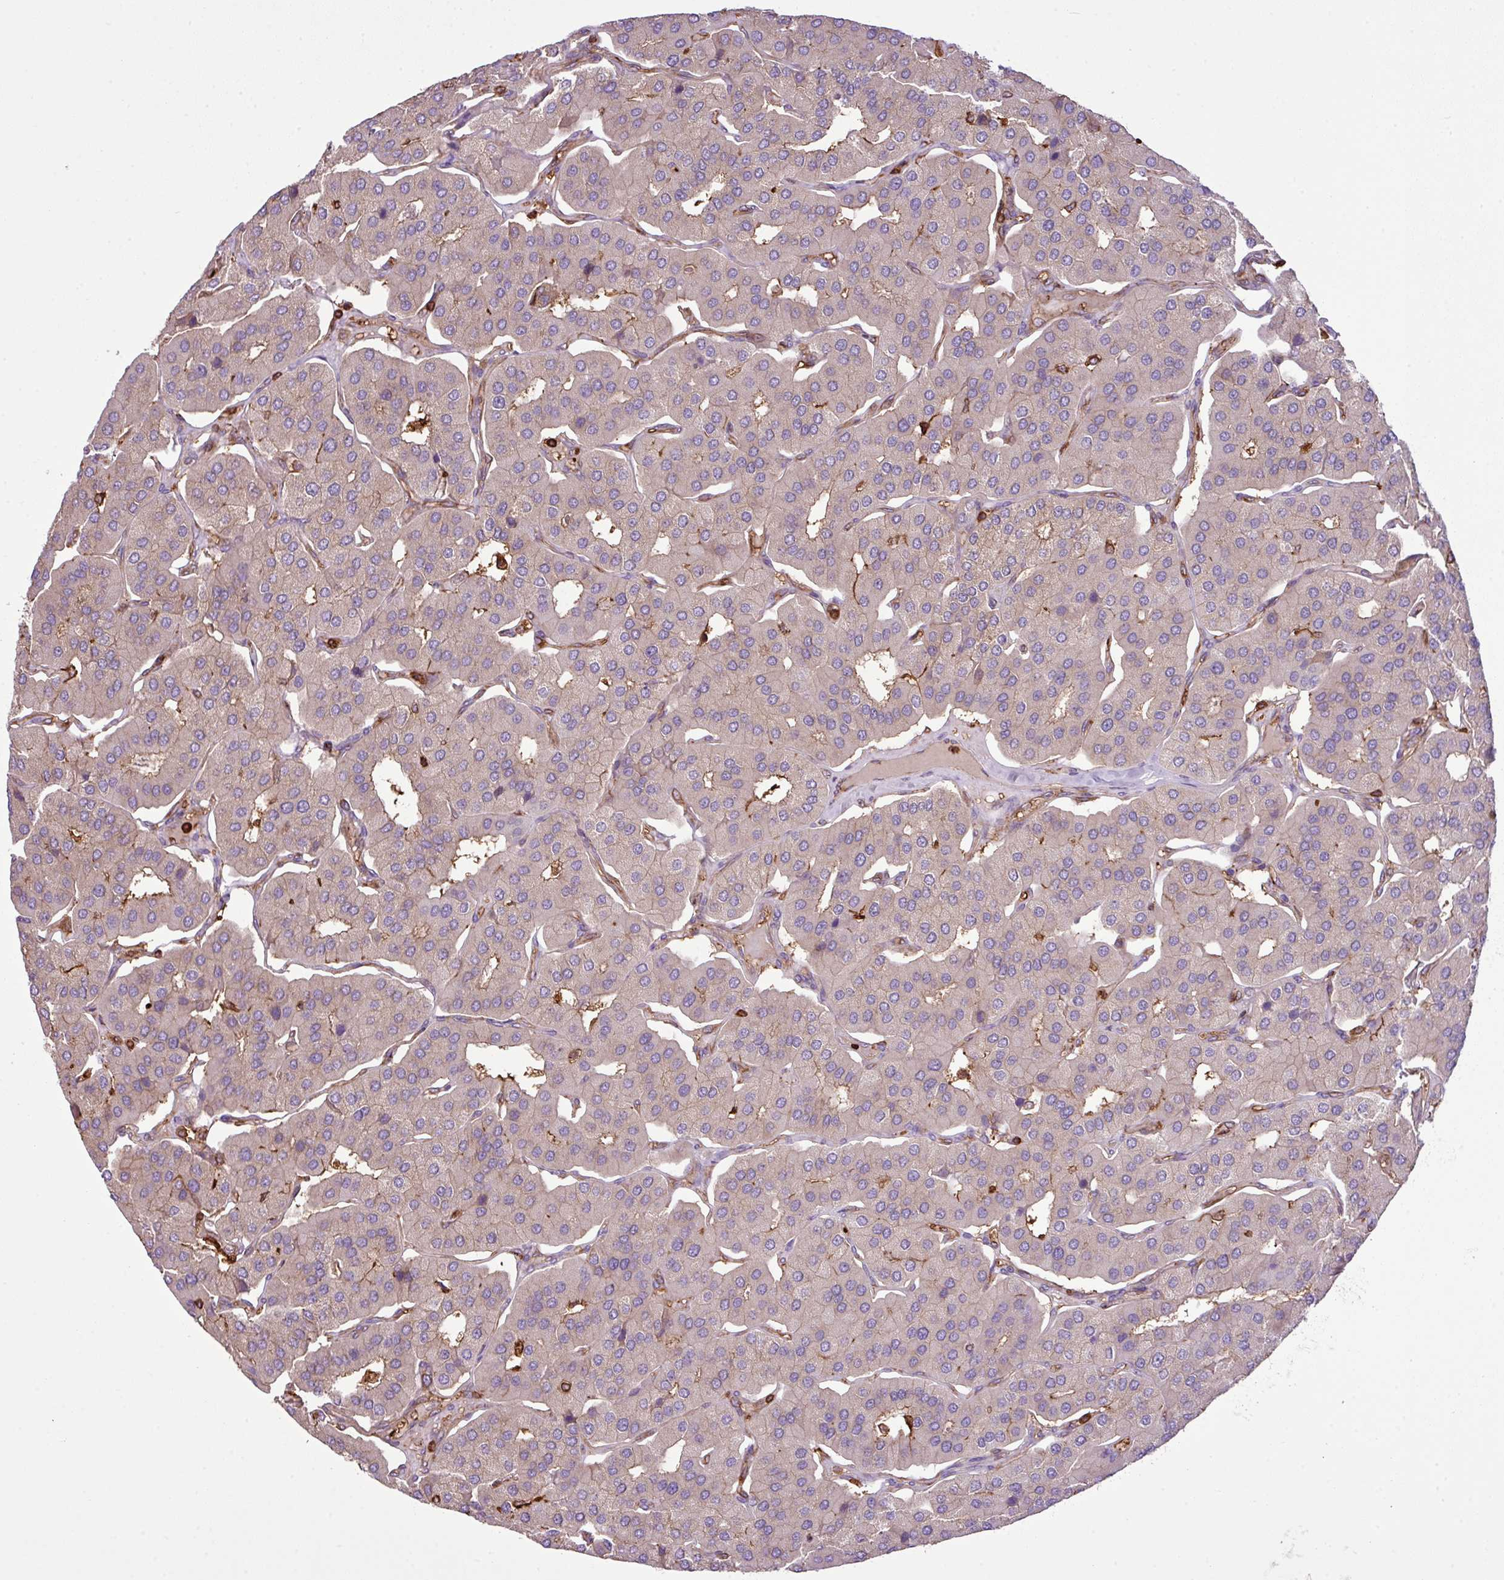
{"staining": {"intensity": "negative", "quantity": "none", "location": "none"}, "tissue": "parathyroid gland", "cell_type": "Glandular cells", "image_type": "normal", "snomed": [{"axis": "morphology", "description": "Normal tissue, NOS"}, {"axis": "morphology", "description": "Adenoma, NOS"}, {"axis": "topography", "description": "Parathyroid gland"}], "caption": "High magnification brightfield microscopy of benign parathyroid gland stained with DAB (3,3'-diaminobenzidine) (brown) and counterstained with hematoxylin (blue): glandular cells show no significant positivity. The staining was performed using DAB (3,3'-diaminobenzidine) to visualize the protein expression in brown, while the nuclei were stained in blue with hematoxylin (Magnification: 20x).", "gene": "PGAP6", "patient": {"sex": "female", "age": 86}}